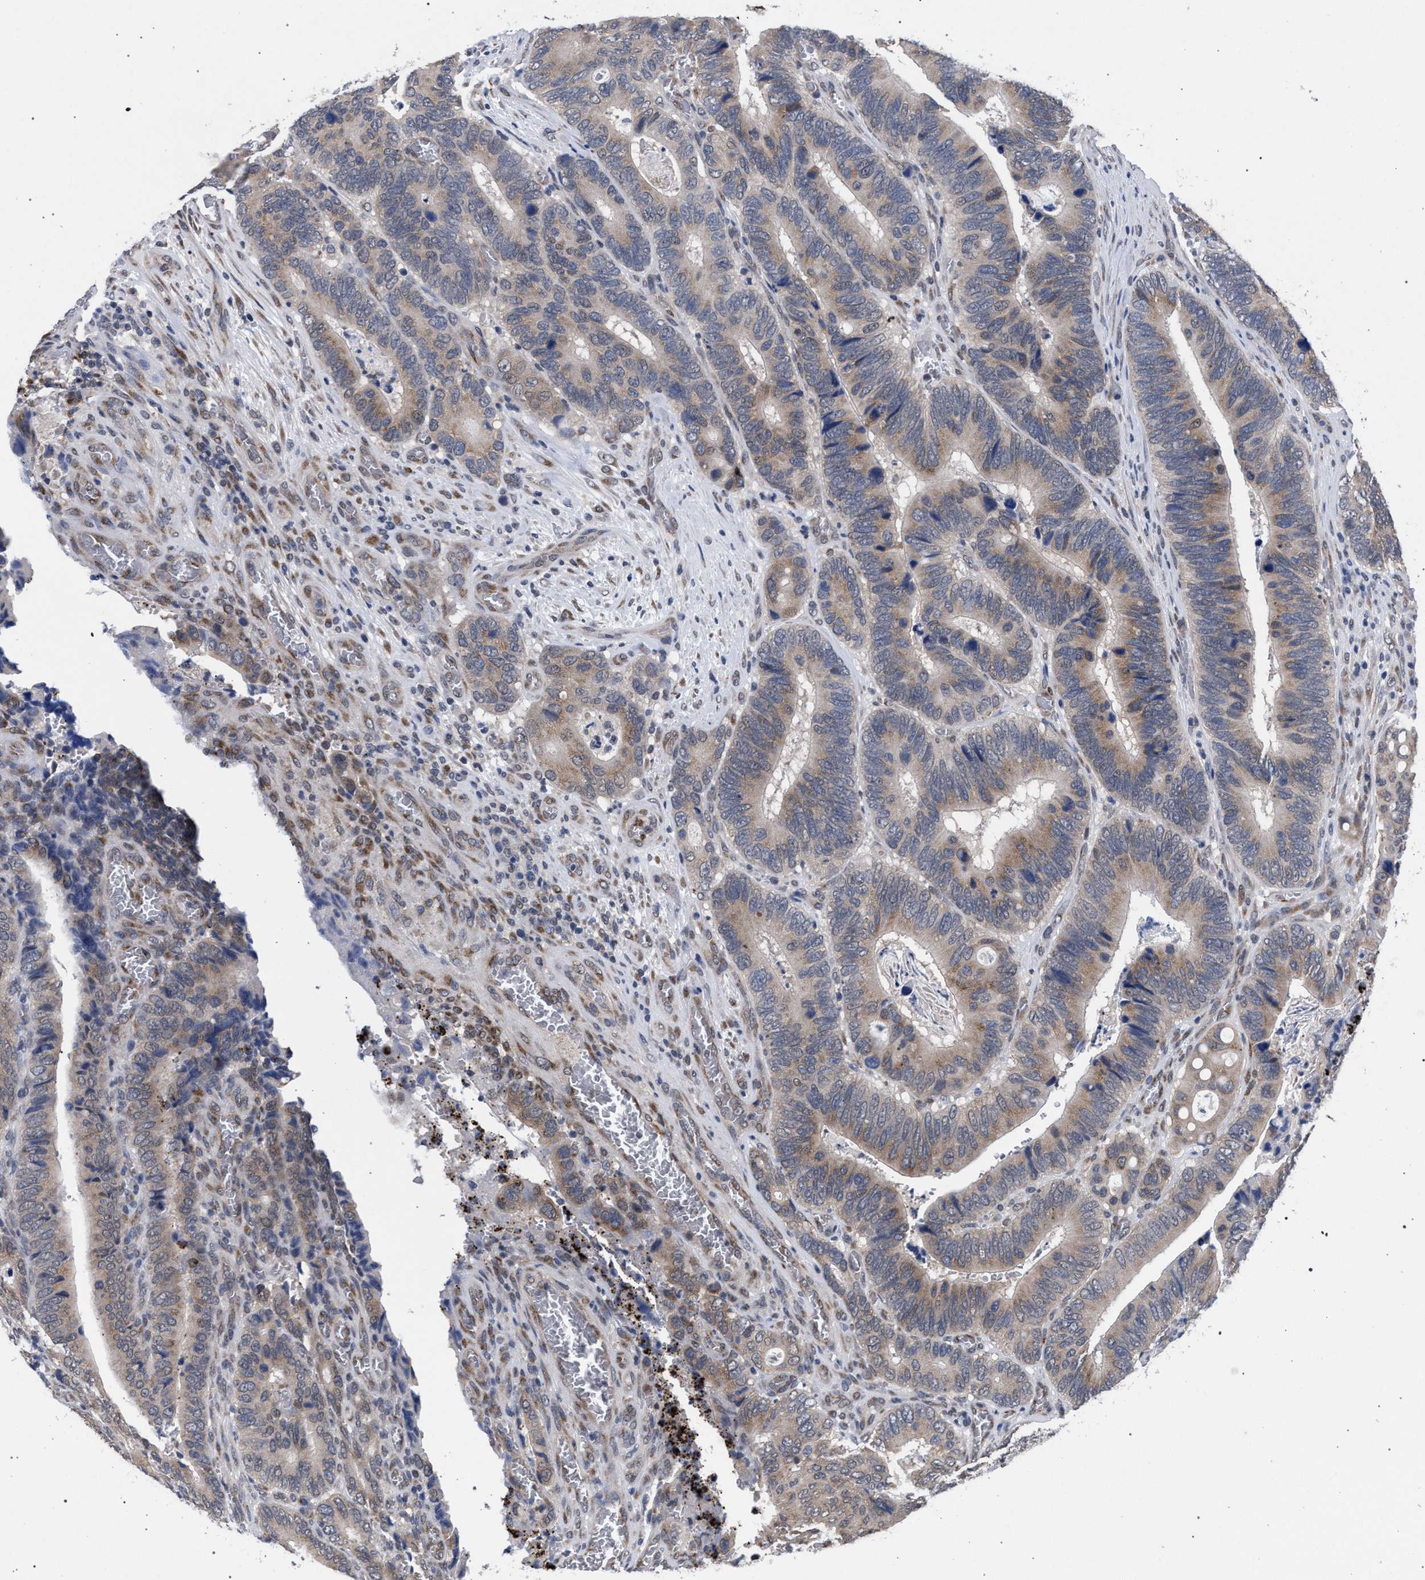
{"staining": {"intensity": "weak", "quantity": "25%-75%", "location": "cytoplasmic/membranous"}, "tissue": "colorectal cancer", "cell_type": "Tumor cells", "image_type": "cancer", "snomed": [{"axis": "morphology", "description": "Adenocarcinoma, NOS"}, {"axis": "topography", "description": "Colon"}], "caption": "A low amount of weak cytoplasmic/membranous staining is appreciated in approximately 25%-75% of tumor cells in adenocarcinoma (colorectal) tissue.", "gene": "GOLGA2", "patient": {"sex": "male", "age": 72}}